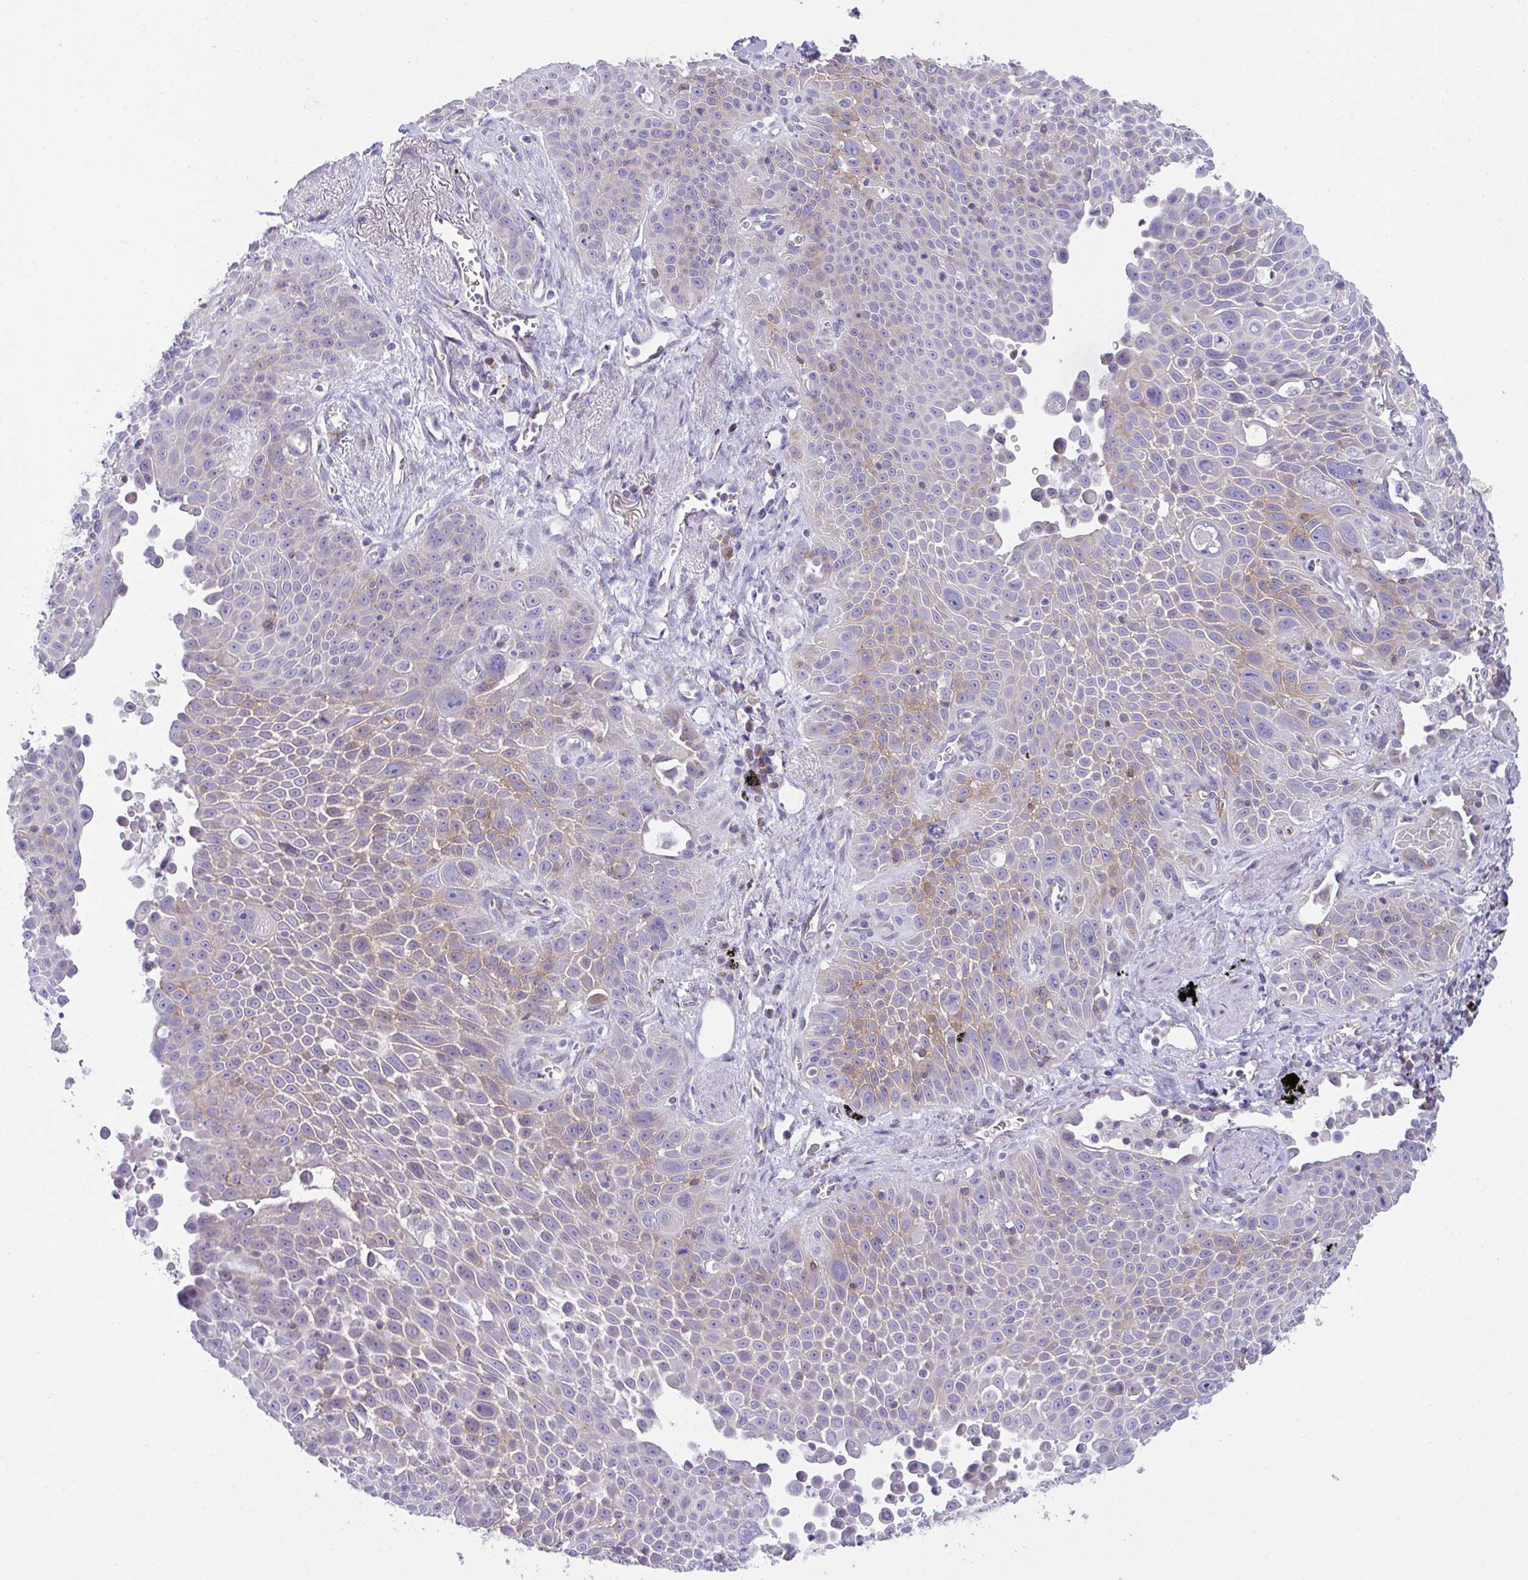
{"staining": {"intensity": "weak", "quantity": "<25%", "location": "cytoplasmic/membranous"}, "tissue": "lung cancer", "cell_type": "Tumor cells", "image_type": "cancer", "snomed": [{"axis": "morphology", "description": "Squamous cell carcinoma, NOS"}, {"axis": "morphology", "description": "Squamous cell carcinoma, metastatic, NOS"}, {"axis": "topography", "description": "Lymph node"}, {"axis": "topography", "description": "Lung"}], "caption": "Micrograph shows no protein staining in tumor cells of metastatic squamous cell carcinoma (lung) tissue.", "gene": "MIA3", "patient": {"sex": "female", "age": 62}}